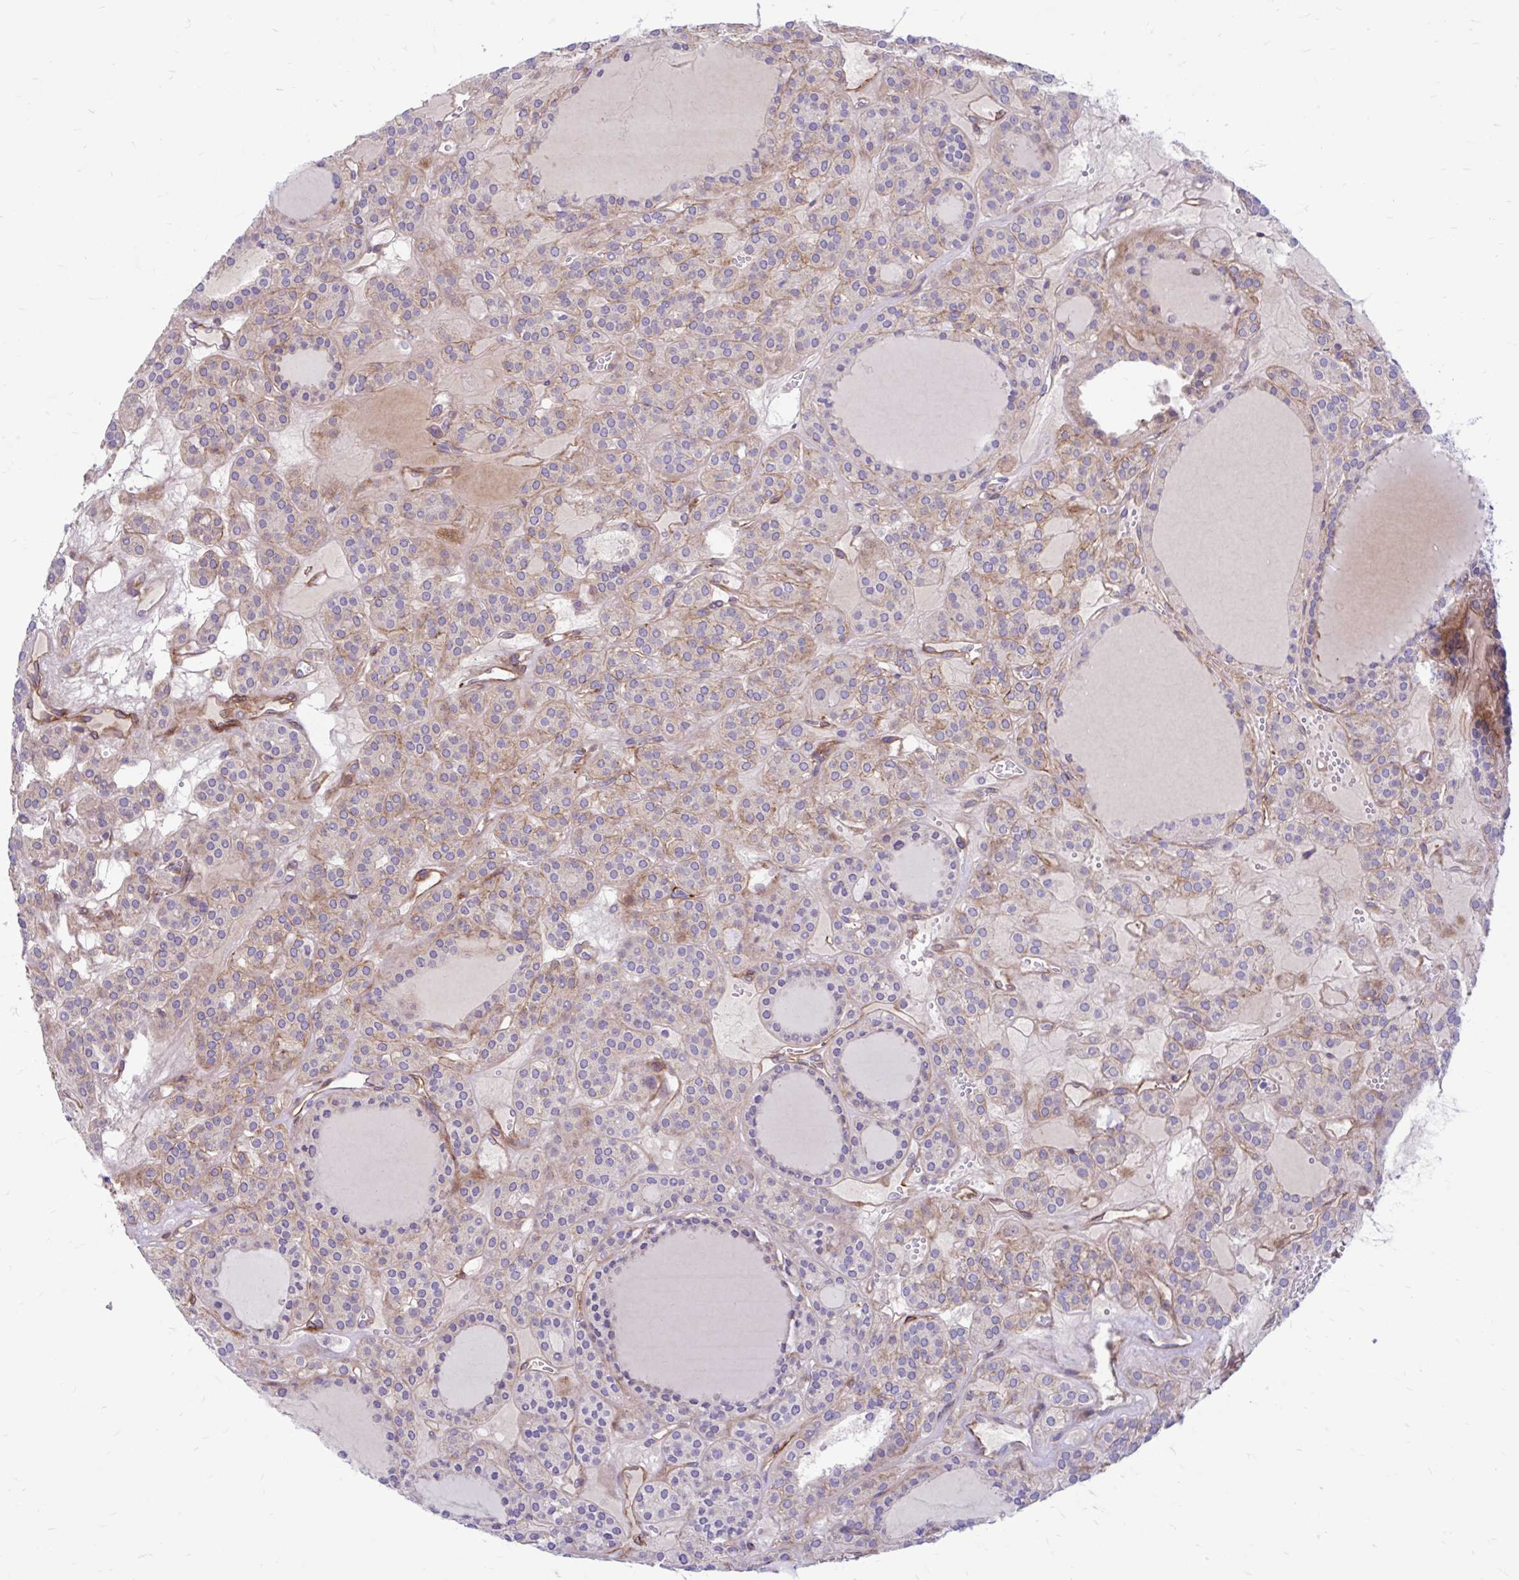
{"staining": {"intensity": "negative", "quantity": "none", "location": "none"}, "tissue": "thyroid cancer", "cell_type": "Tumor cells", "image_type": "cancer", "snomed": [{"axis": "morphology", "description": "Follicular adenoma carcinoma, NOS"}, {"axis": "topography", "description": "Thyroid gland"}], "caption": "Immunohistochemistry (IHC) of thyroid follicular adenoma carcinoma shows no positivity in tumor cells. The staining was performed using DAB (3,3'-diaminobenzidine) to visualize the protein expression in brown, while the nuclei were stained in blue with hematoxylin (Magnification: 20x).", "gene": "ESPNL", "patient": {"sex": "female", "age": 63}}